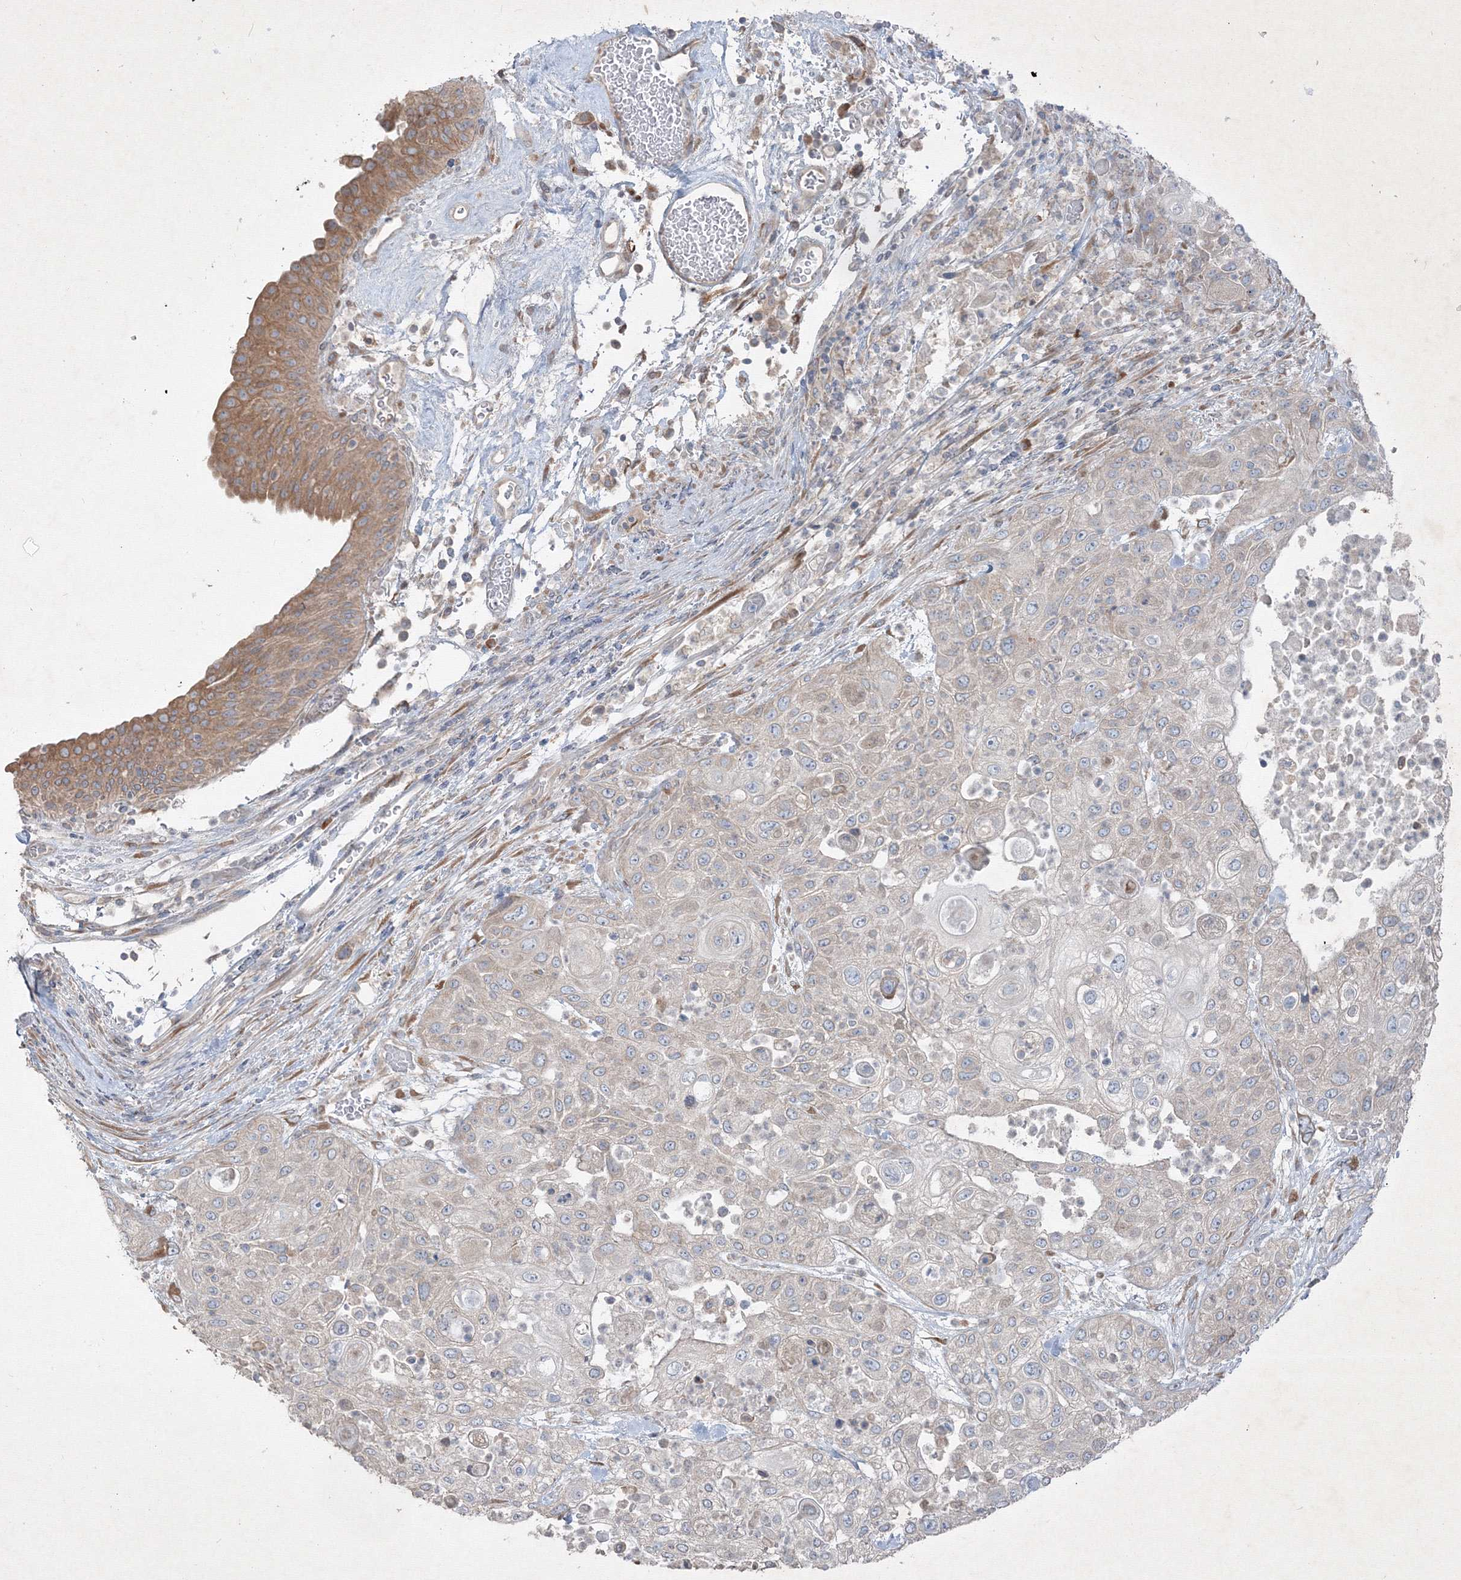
{"staining": {"intensity": "weak", "quantity": "<25%", "location": "cytoplasmic/membranous"}, "tissue": "urothelial cancer", "cell_type": "Tumor cells", "image_type": "cancer", "snomed": [{"axis": "morphology", "description": "Urothelial carcinoma, High grade"}, {"axis": "topography", "description": "Urinary bladder"}], "caption": "Immunohistochemical staining of human urothelial cancer demonstrates no significant positivity in tumor cells. Nuclei are stained in blue.", "gene": "IFNAR1", "patient": {"sex": "female", "age": 79}}